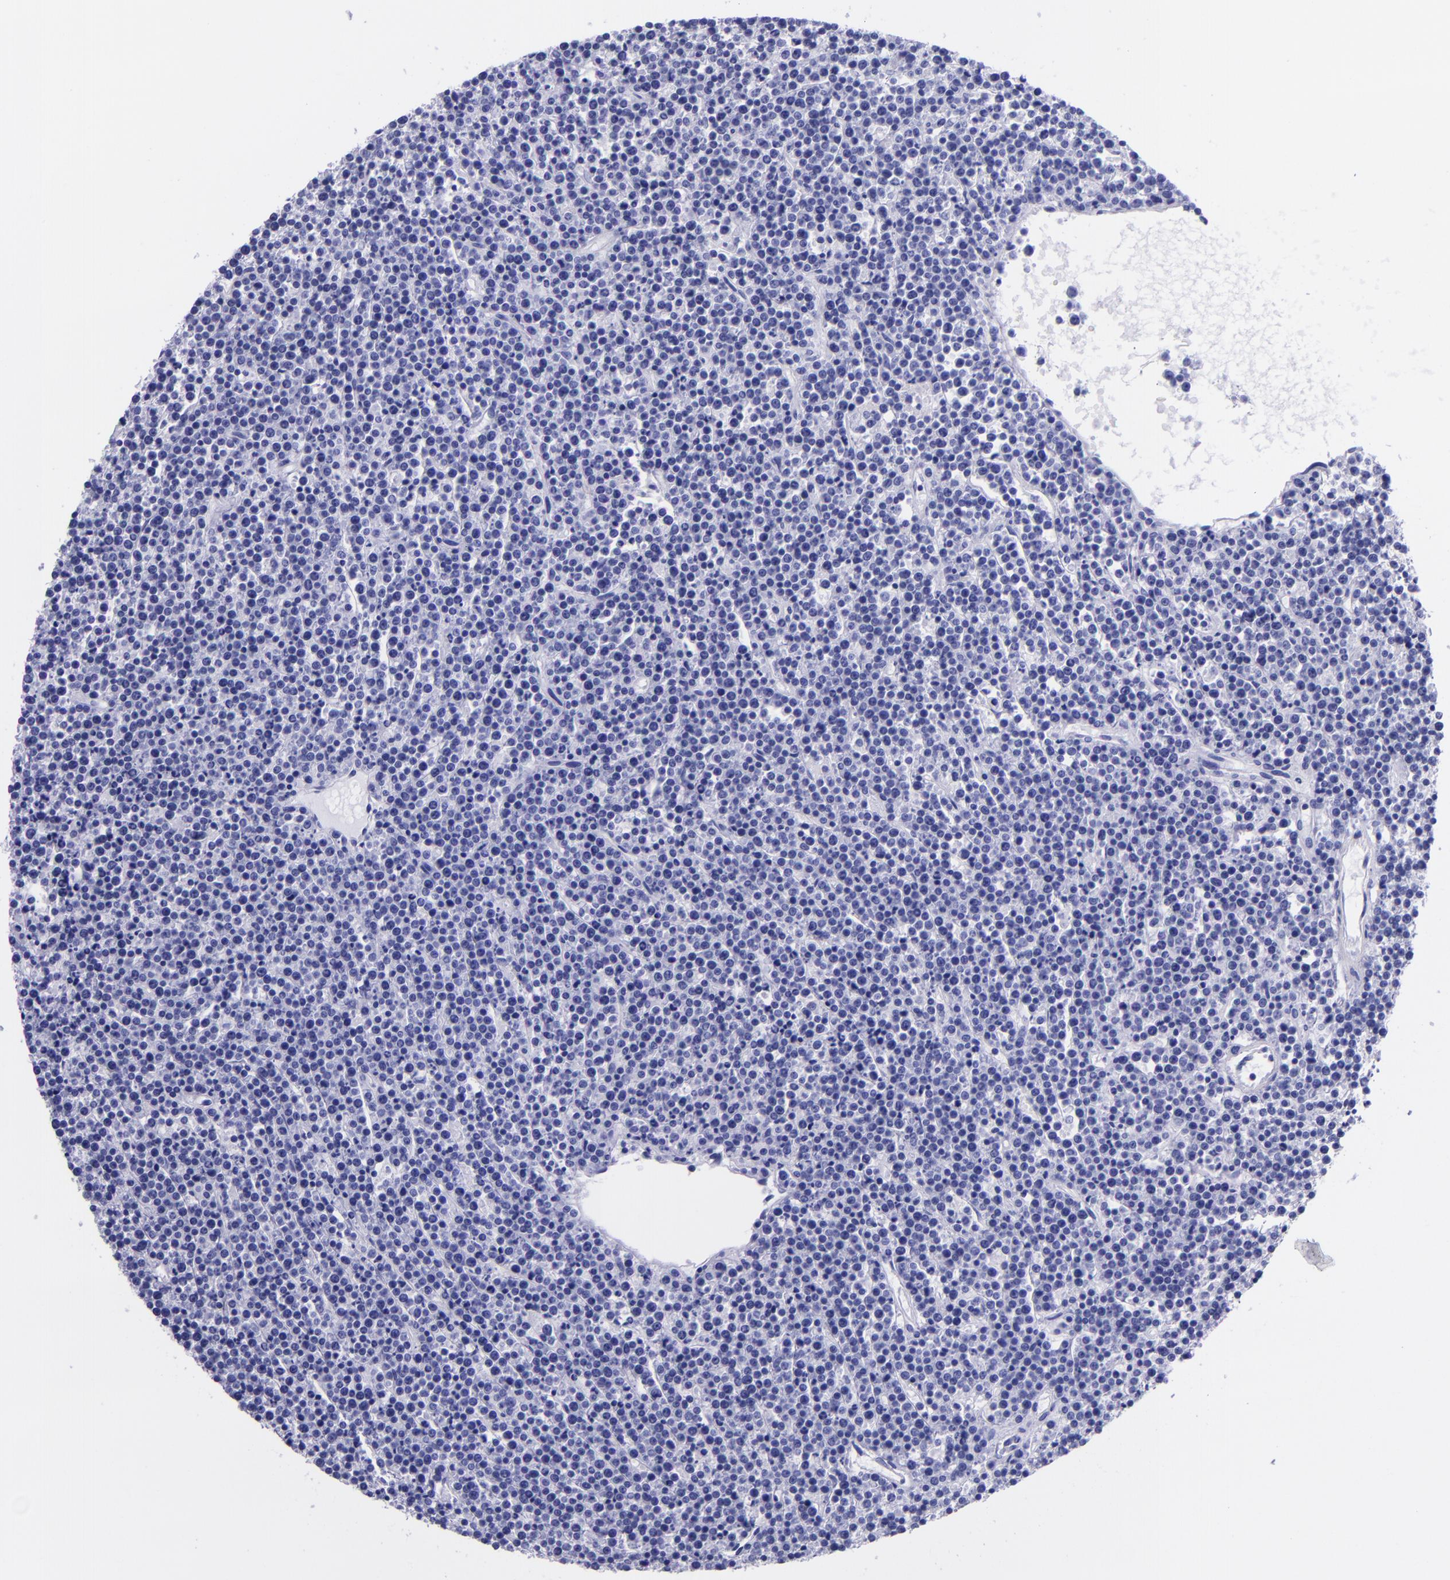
{"staining": {"intensity": "negative", "quantity": "none", "location": "none"}, "tissue": "lymphoma", "cell_type": "Tumor cells", "image_type": "cancer", "snomed": [{"axis": "morphology", "description": "Malignant lymphoma, non-Hodgkin's type, High grade"}, {"axis": "topography", "description": "Ovary"}], "caption": "Immunohistochemical staining of lymphoma demonstrates no significant expression in tumor cells. Nuclei are stained in blue.", "gene": "SLPI", "patient": {"sex": "female", "age": 56}}